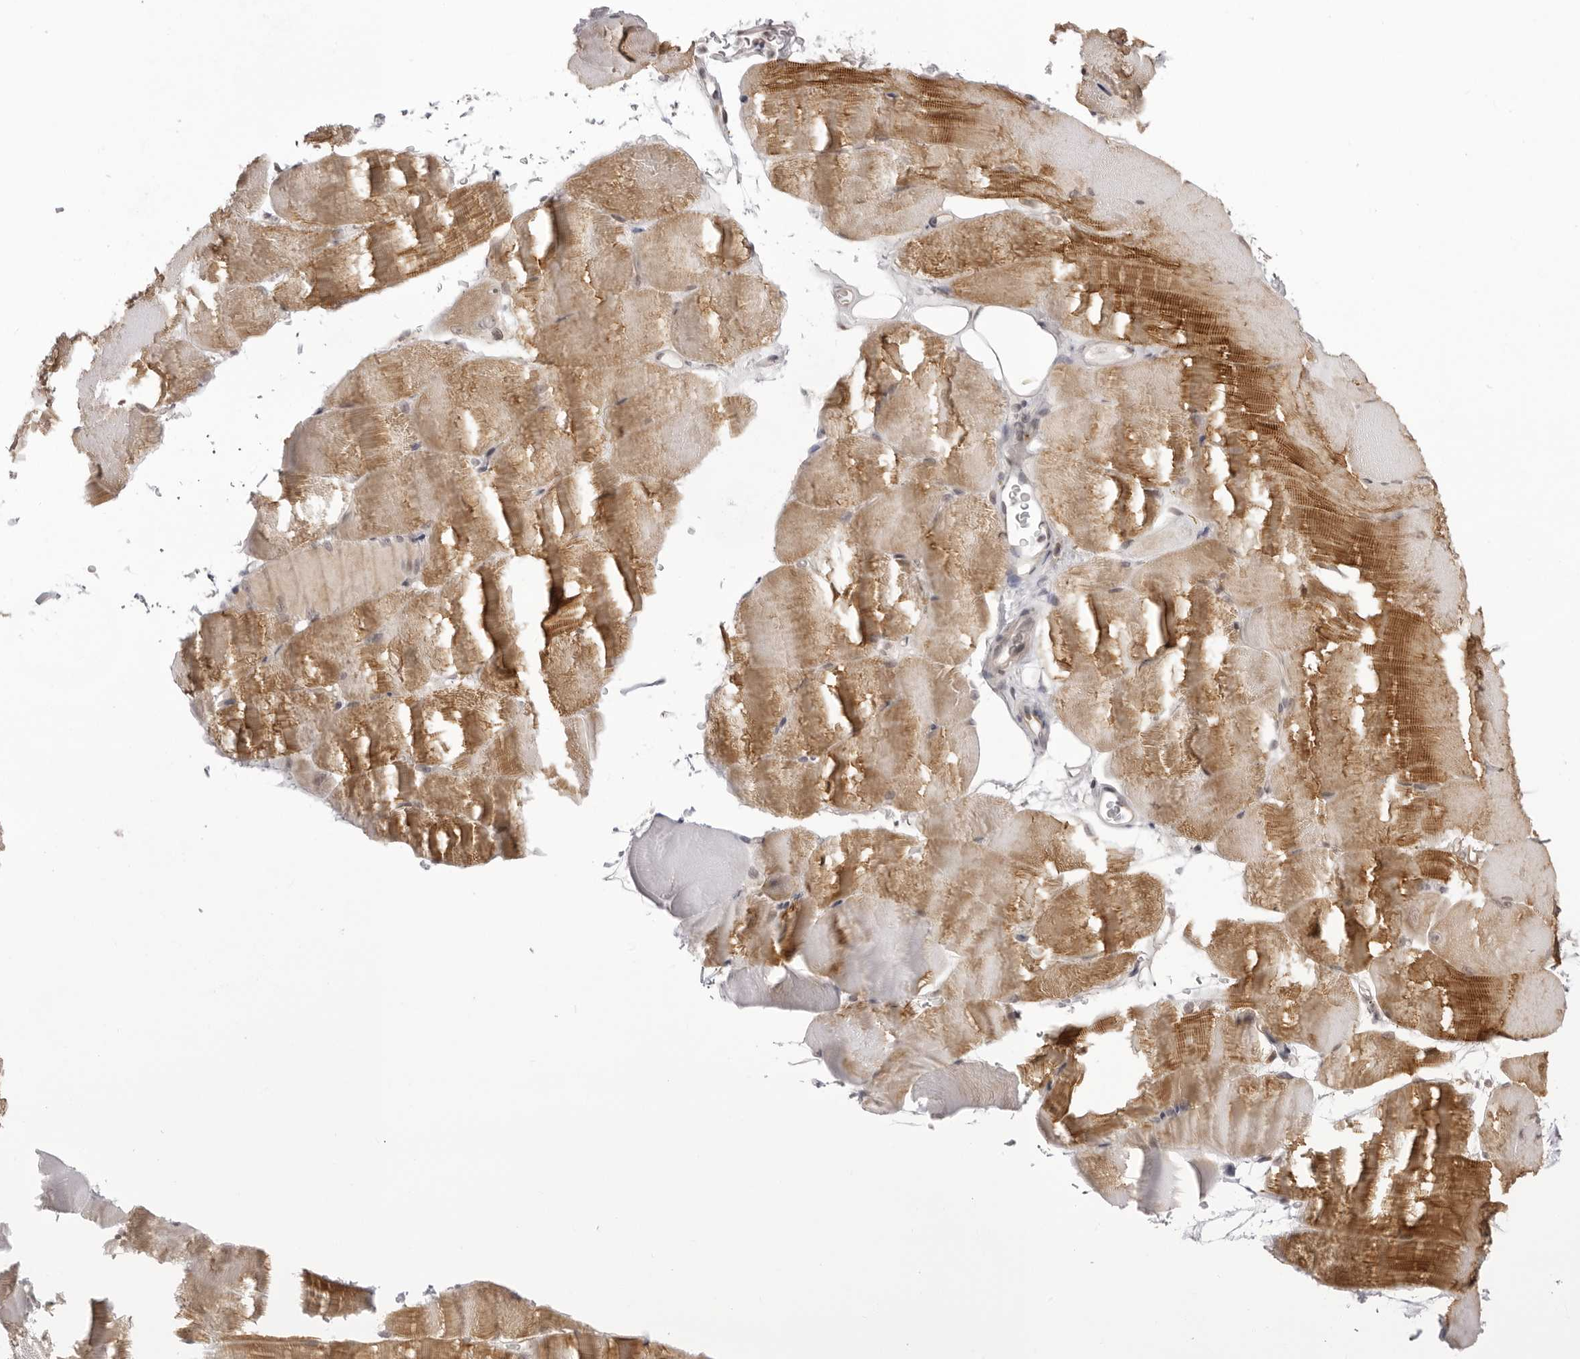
{"staining": {"intensity": "moderate", "quantity": "25%-75%", "location": "cytoplasmic/membranous"}, "tissue": "skeletal muscle", "cell_type": "Myocytes", "image_type": "normal", "snomed": [{"axis": "morphology", "description": "Normal tissue, NOS"}, {"axis": "topography", "description": "Skeletal muscle"}, {"axis": "topography", "description": "Parathyroid gland"}], "caption": "Moderate cytoplasmic/membranous protein positivity is present in approximately 25%-75% of myocytes in skeletal muscle. Using DAB (brown) and hematoxylin (blue) stains, captured at high magnification using brightfield microscopy.", "gene": "ZC3H11A", "patient": {"sex": "female", "age": 37}}